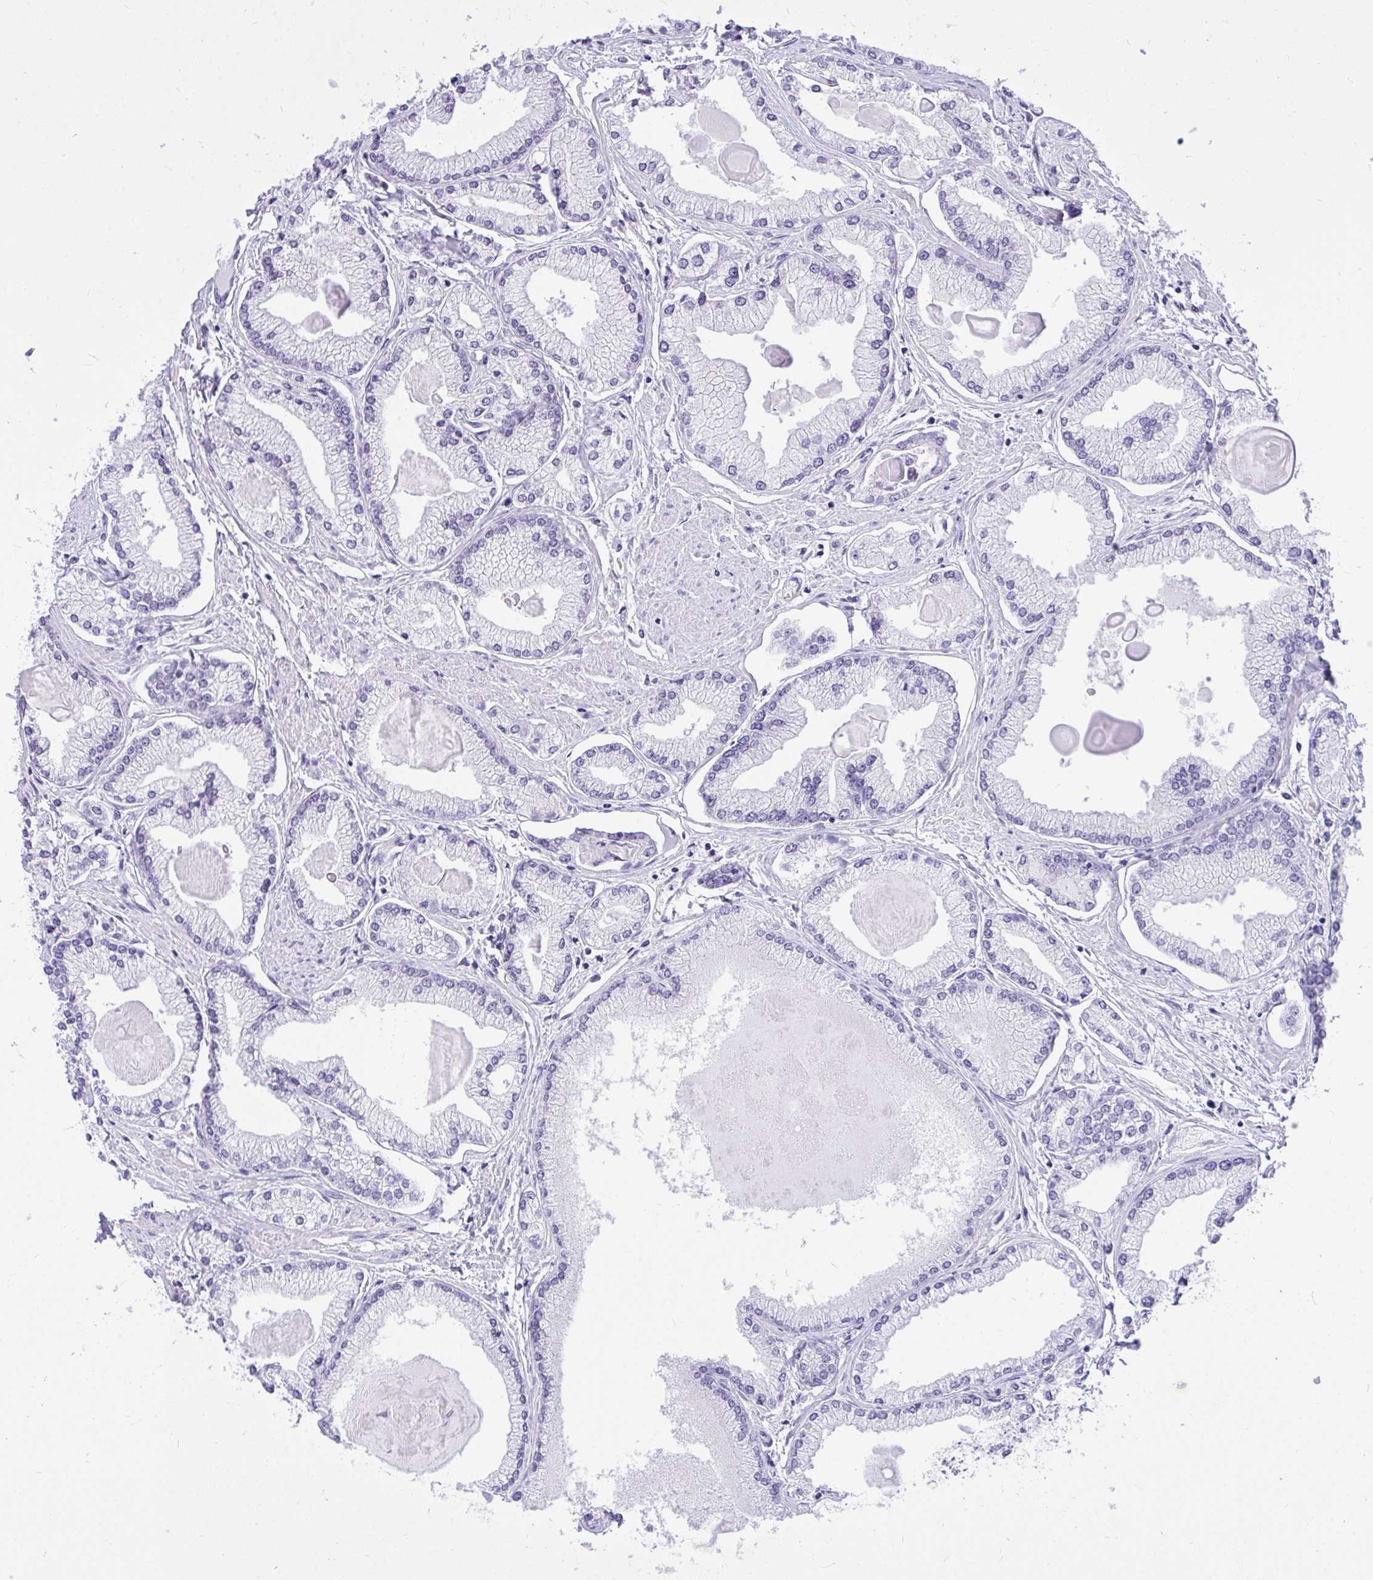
{"staining": {"intensity": "negative", "quantity": "none", "location": "none"}, "tissue": "prostate cancer", "cell_type": "Tumor cells", "image_type": "cancer", "snomed": [{"axis": "morphology", "description": "Adenocarcinoma, High grade"}, {"axis": "topography", "description": "Prostate"}], "caption": "High magnification brightfield microscopy of prostate cancer (adenocarcinoma (high-grade)) stained with DAB (brown) and counterstained with hematoxylin (blue): tumor cells show no significant positivity.", "gene": "PPP1CA", "patient": {"sex": "male", "age": 68}}